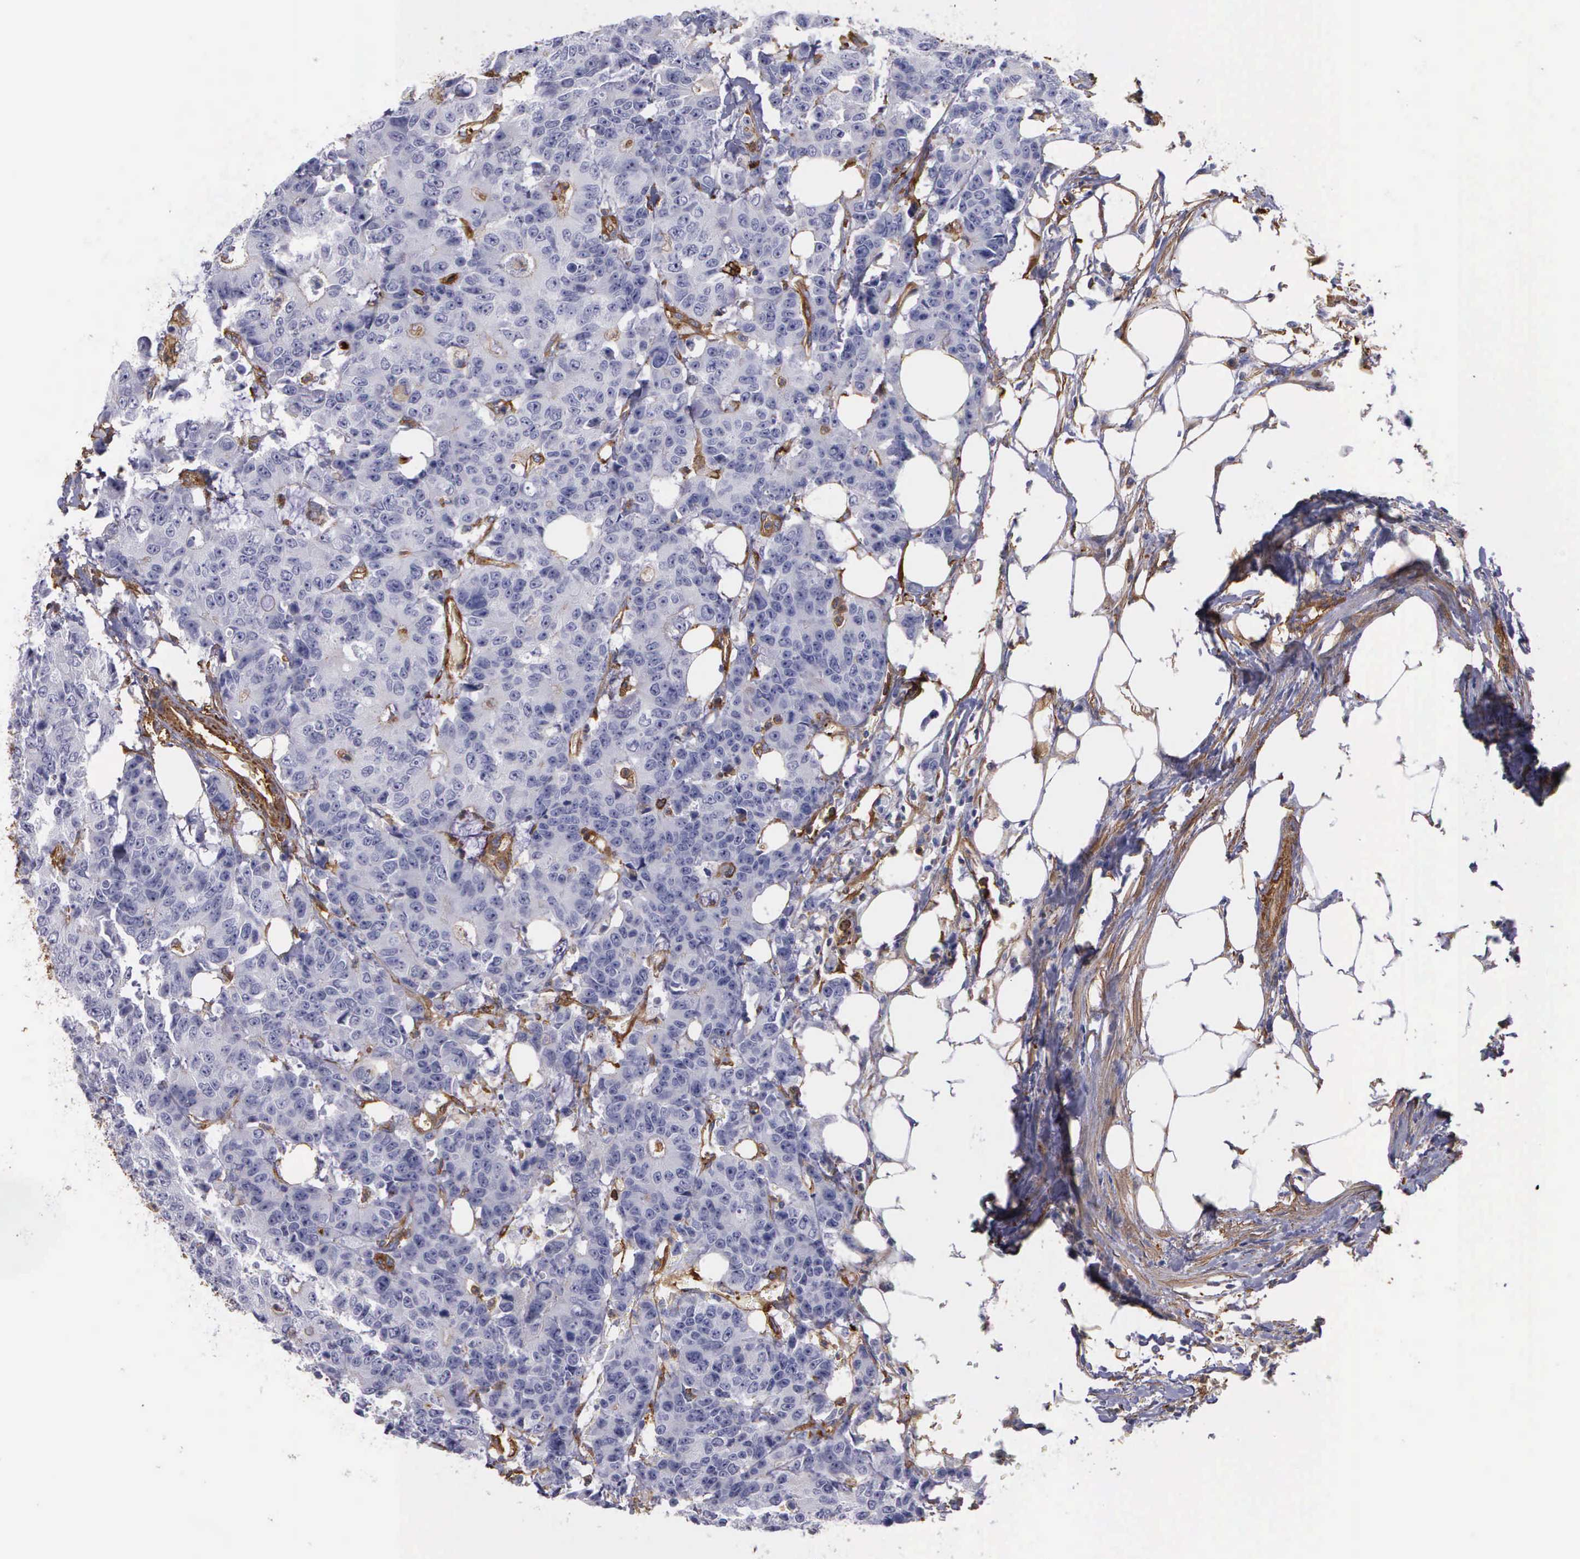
{"staining": {"intensity": "negative", "quantity": "none", "location": "none"}, "tissue": "colorectal cancer", "cell_type": "Tumor cells", "image_type": "cancer", "snomed": [{"axis": "morphology", "description": "Adenocarcinoma, NOS"}, {"axis": "topography", "description": "Colon"}], "caption": "Immunohistochemistry photomicrograph of colorectal adenocarcinoma stained for a protein (brown), which shows no expression in tumor cells.", "gene": "FLNA", "patient": {"sex": "female", "age": 86}}